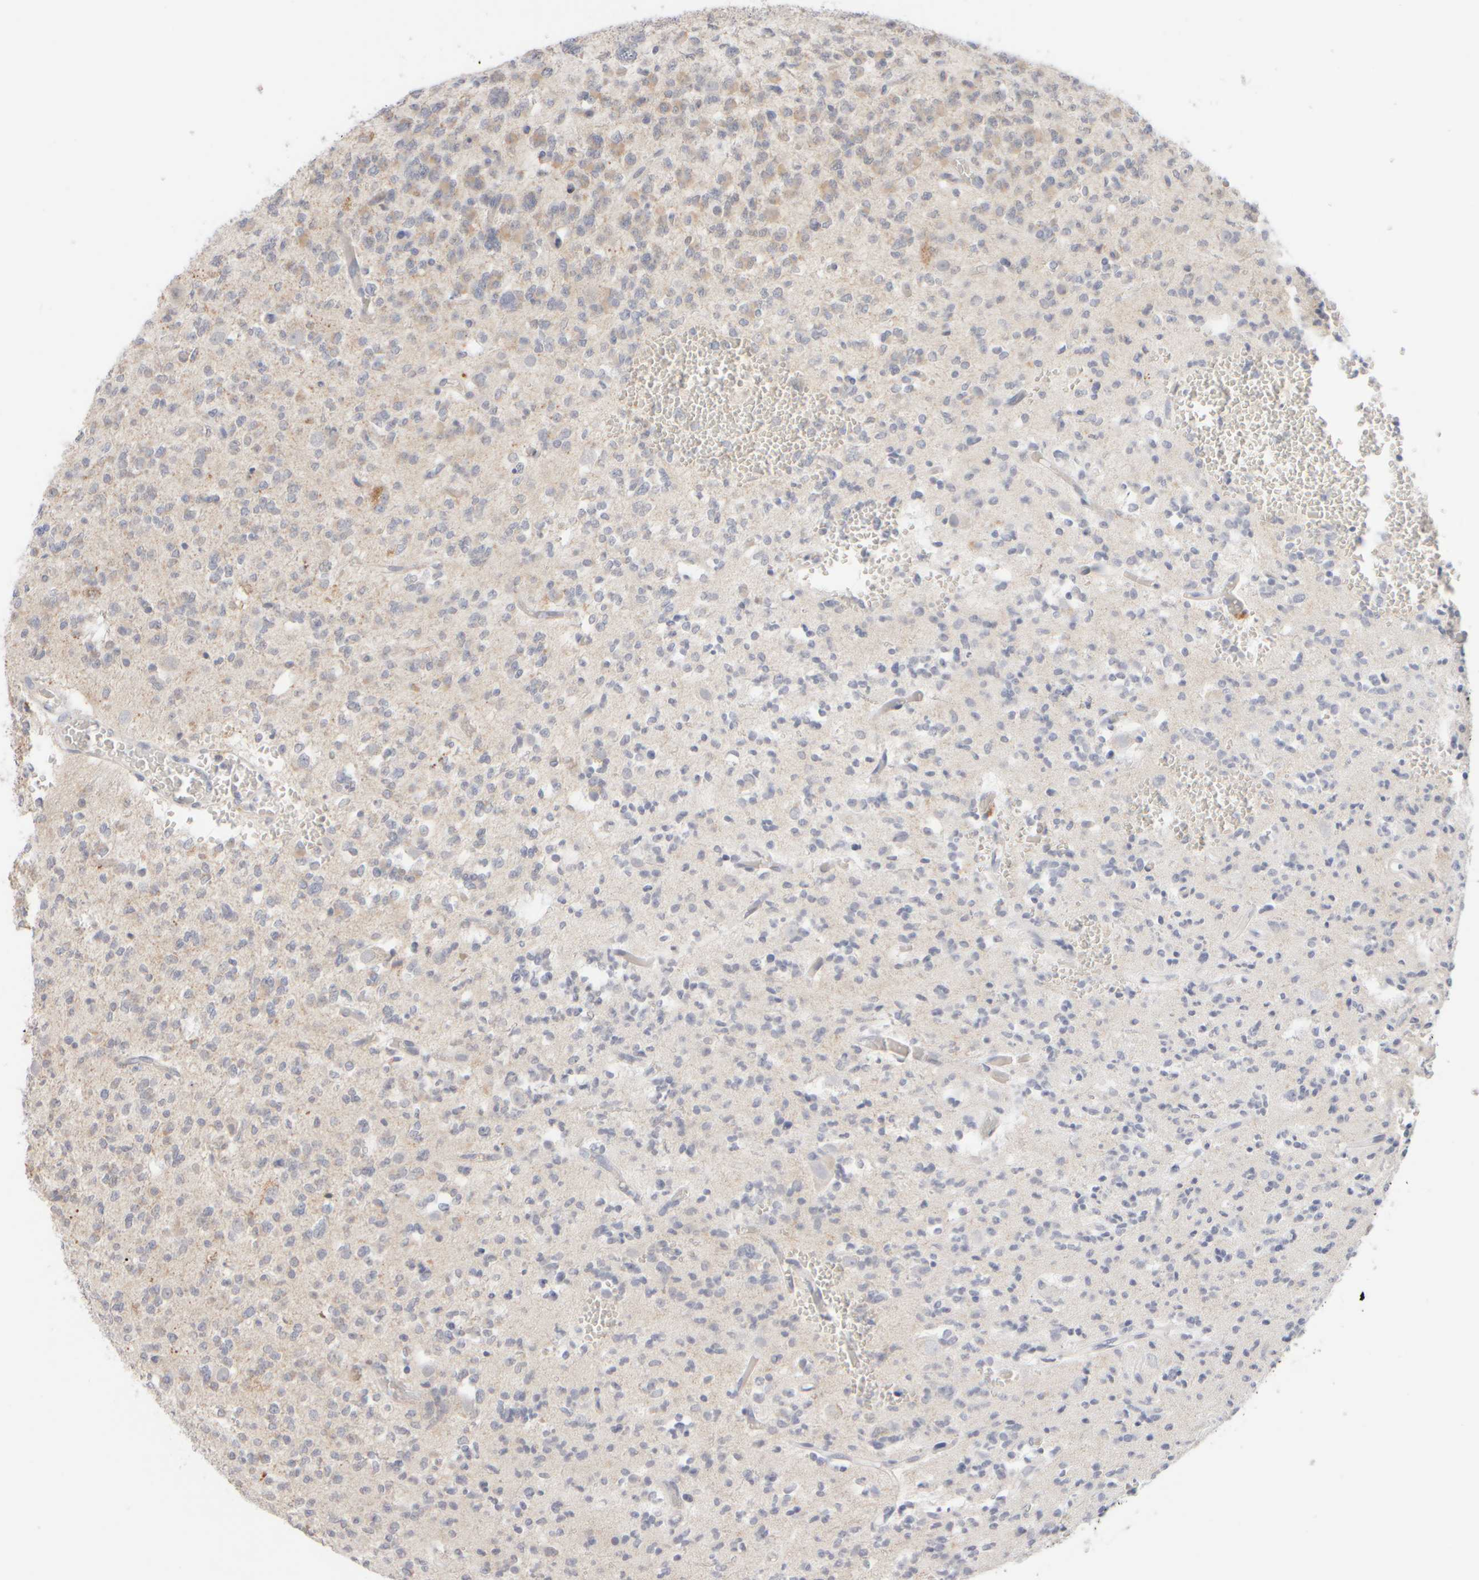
{"staining": {"intensity": "weak", "quantity": "<25%", "location": "cytoplasmic/membranous"}, "tissue": "glioma", "cell_type": "Tumor cells", "image_type": "cancer", "snomed": [{"axis": "morphology", "description": "Glioma, malignant, Low grade"}, {"axis": "topography", "description": "Brain"}], "caption": "Immunohistochemical staining of human low-grade glioma (malignant) demonstrates no significant positivity in tumor cells.", "gene": "ZNF112", "patient": {"sex": "male", "age": 38}}